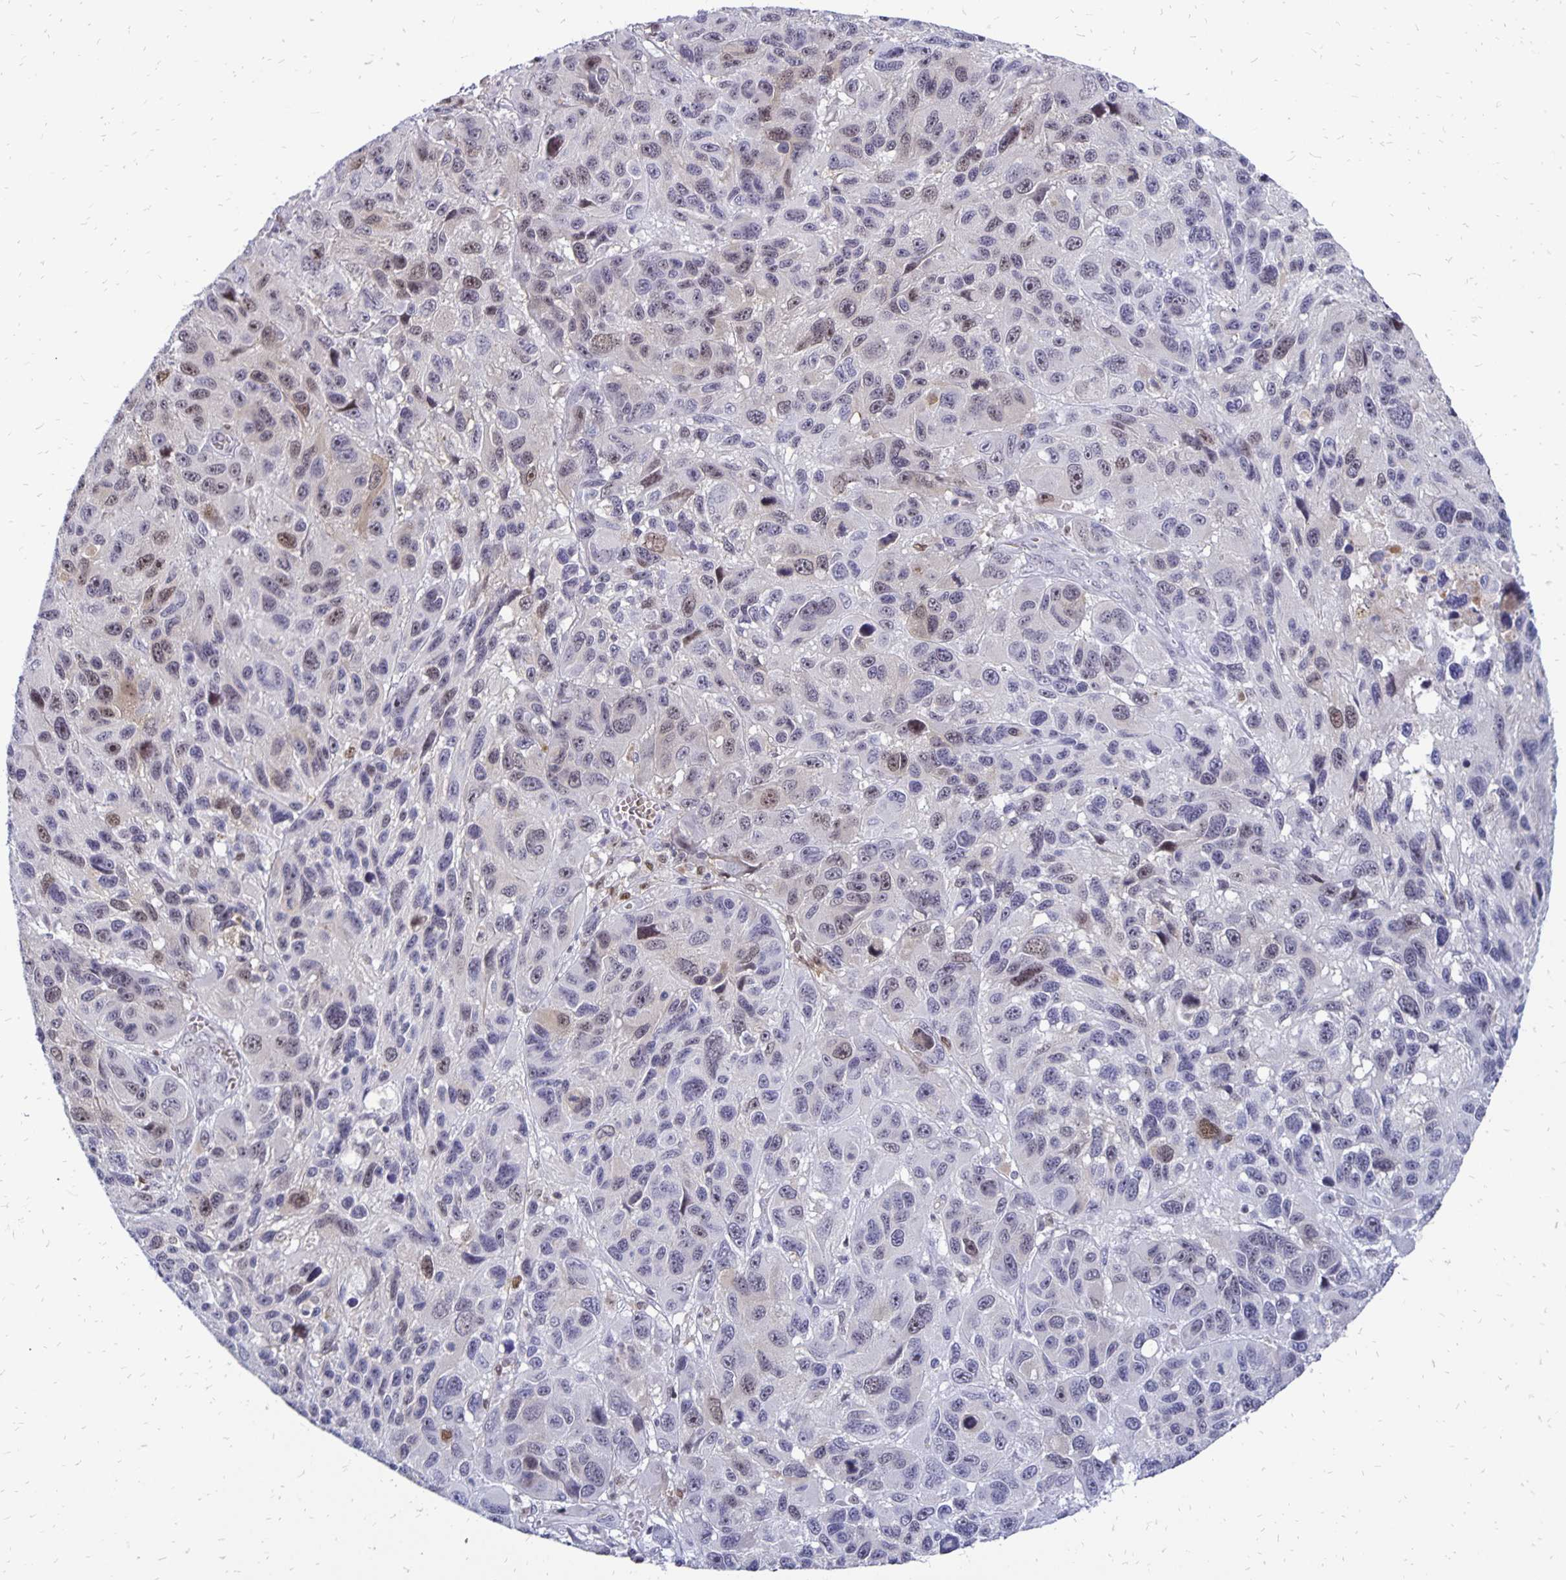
{"staining": {"intensity": "weak", "quantity": "<25%", "location": "nuclear"}, "tissue": "melanoma", "cell_type": "Tumor cells", "image_type": "cancer", "snomed": [{"axis": "morphology", "description": "Malignant melanoma, NOS"}, {"axis": "topography", "description": "Skin"}], "caption": "Protein analysis of malignant melanoma displays no significant expression in tumor cells.", "gene": "DCK", "patient": {"sex": "male", "age": 53}}